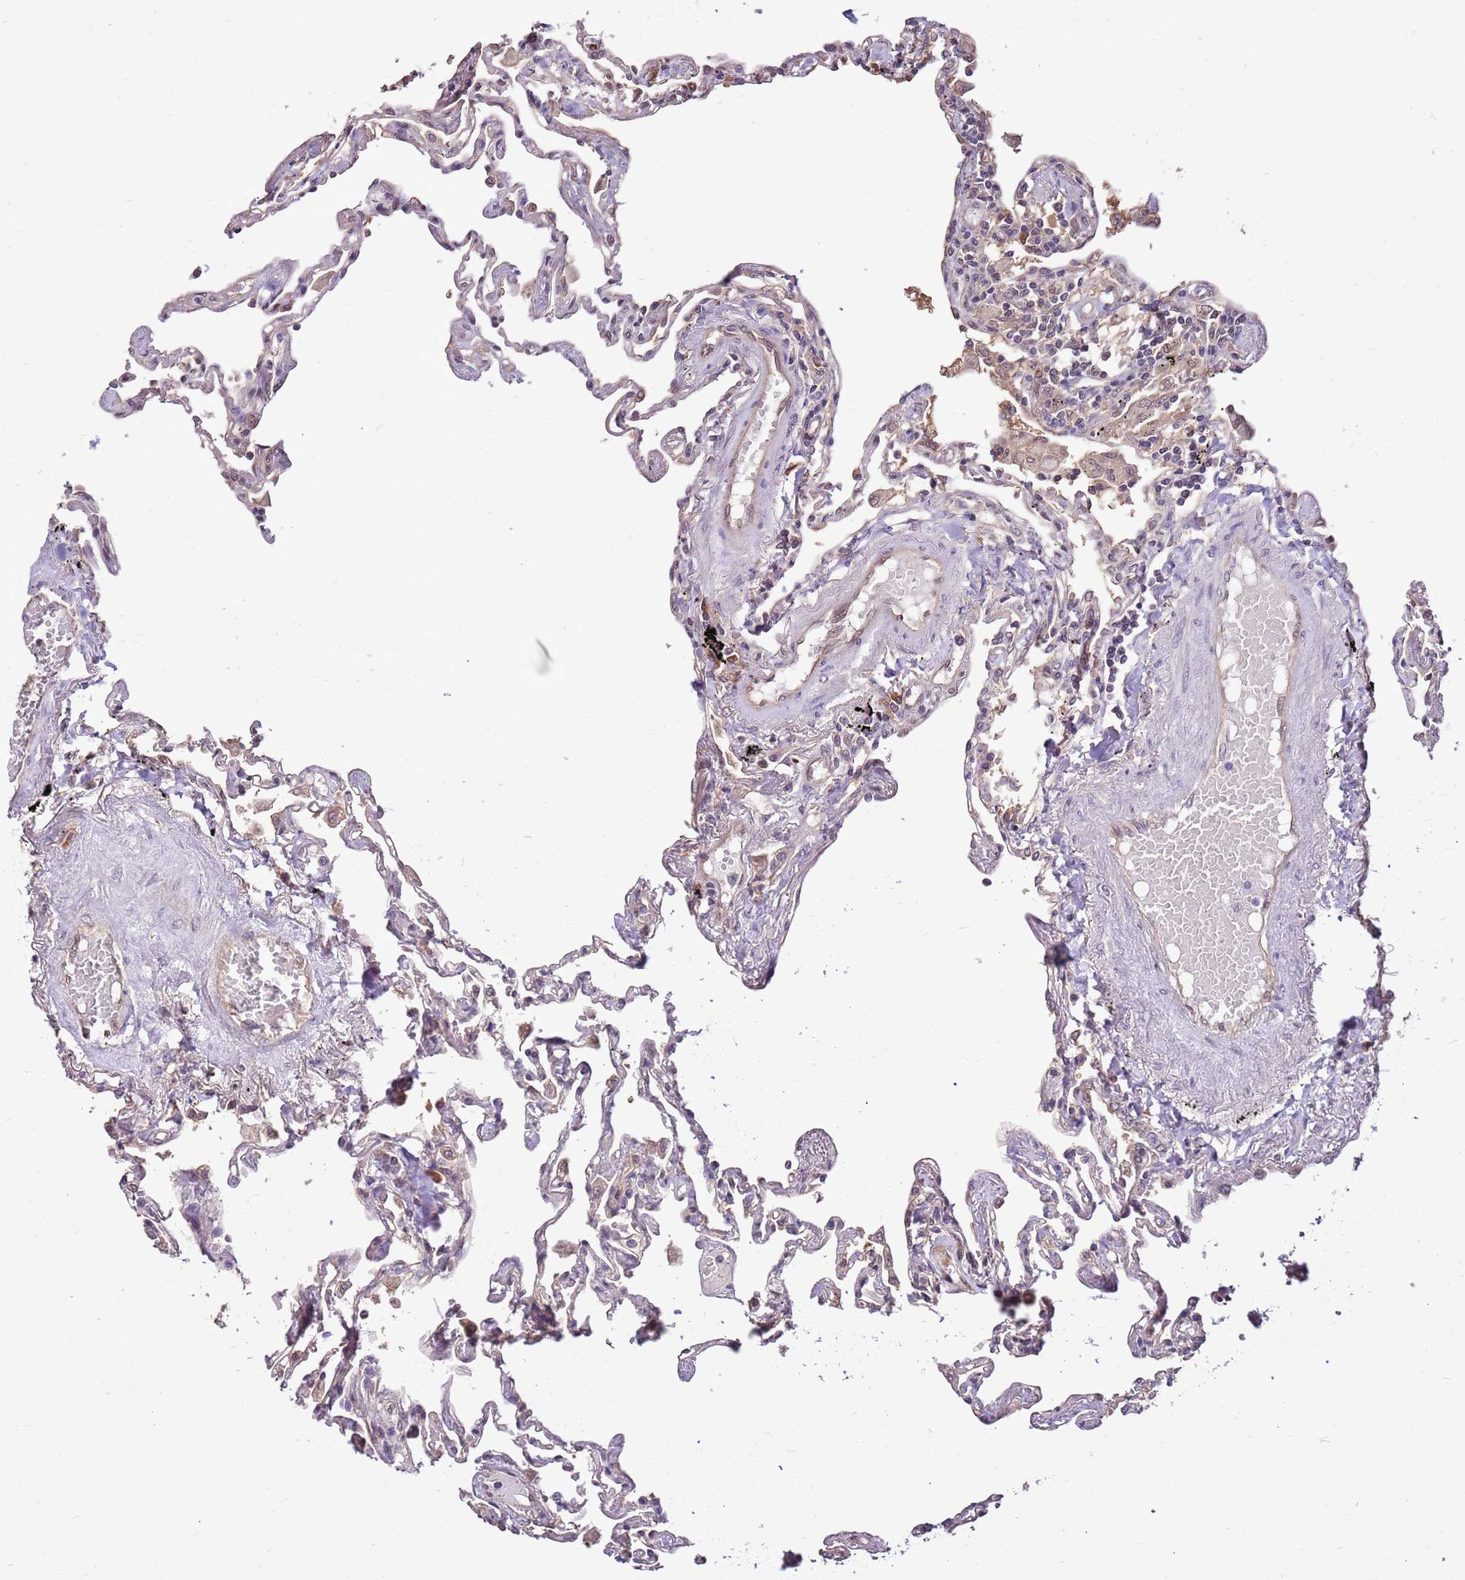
{"staining": {"intensity": "weak", "quantity": "<25%", "location": "cytoplasmic/membranous"}, "tissue": "lung", "cell_type": "Alveolar cells", "image_type": "normal", "snomed": [{"axis": "morphology", "description": "Normal tissue, NOS"}, {"axis": "topography", "description": "Lung"}], "caption": "DAB (3,3'-diaminobenzidine) immunohistochemical staining of unremarkable lung displays no significant positivity in alveolar cells.", "gene": "BBS5", "patient": {"sex": "female", "age": 67}}